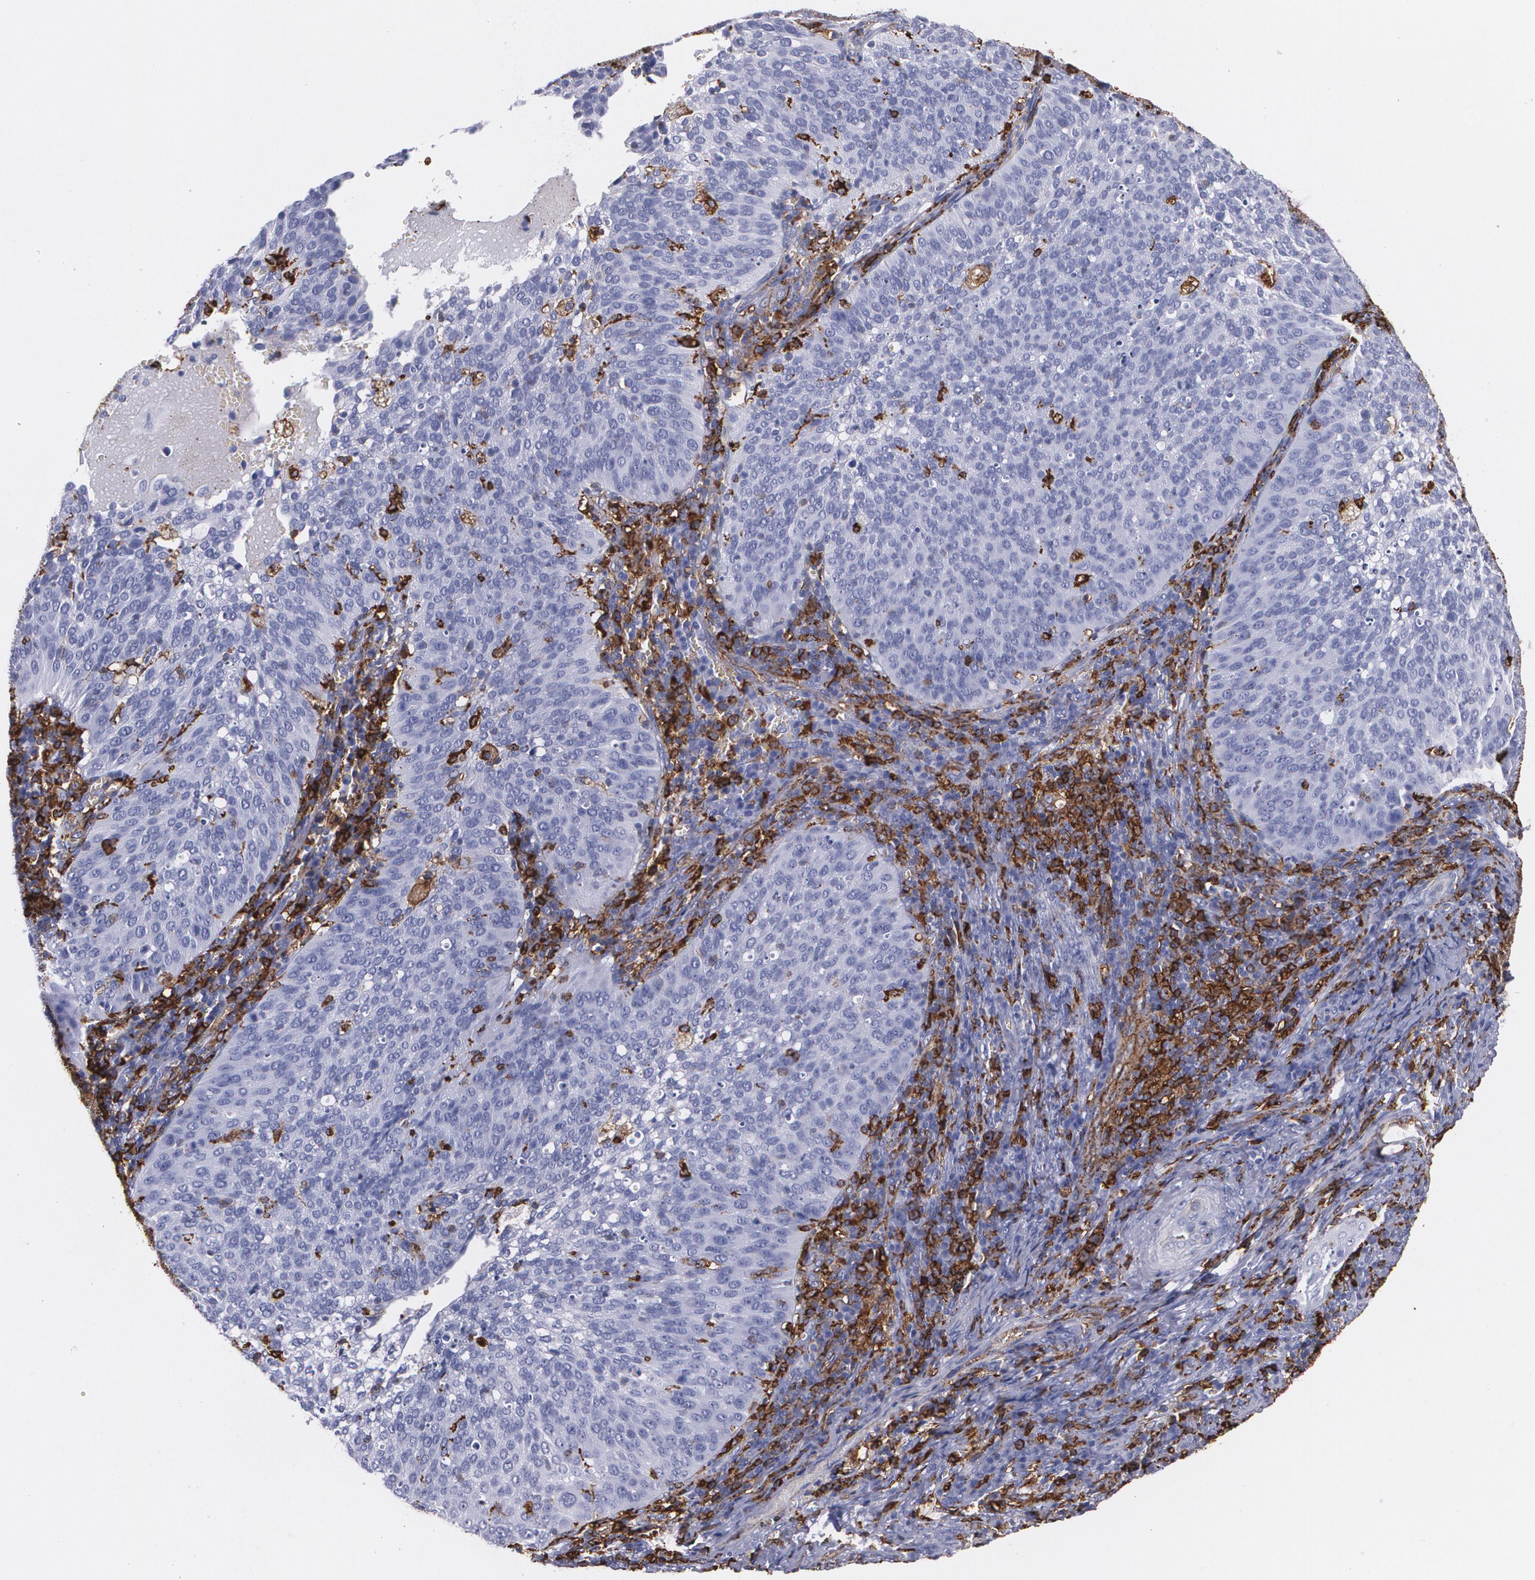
{"staining": {"intensity": "weak", "quantity": "<25%", "location": "cytoplasmic/membranous"}, "tissue": "cervical cancer", "cell_type": "Tumor cells", "image_type": "cancer", "snomed": [{"axis": "morphology", "description": "Squamous cell carcinoma, NOS"}, {"axis": "topography", "description": "Cervix"}], "caption": "Photomicrograph shows no significant protein positivity in tumor cells of cervical cancer.", "gene": "HLA-DRA", "patient": {"sex": "female", "age": 39}}